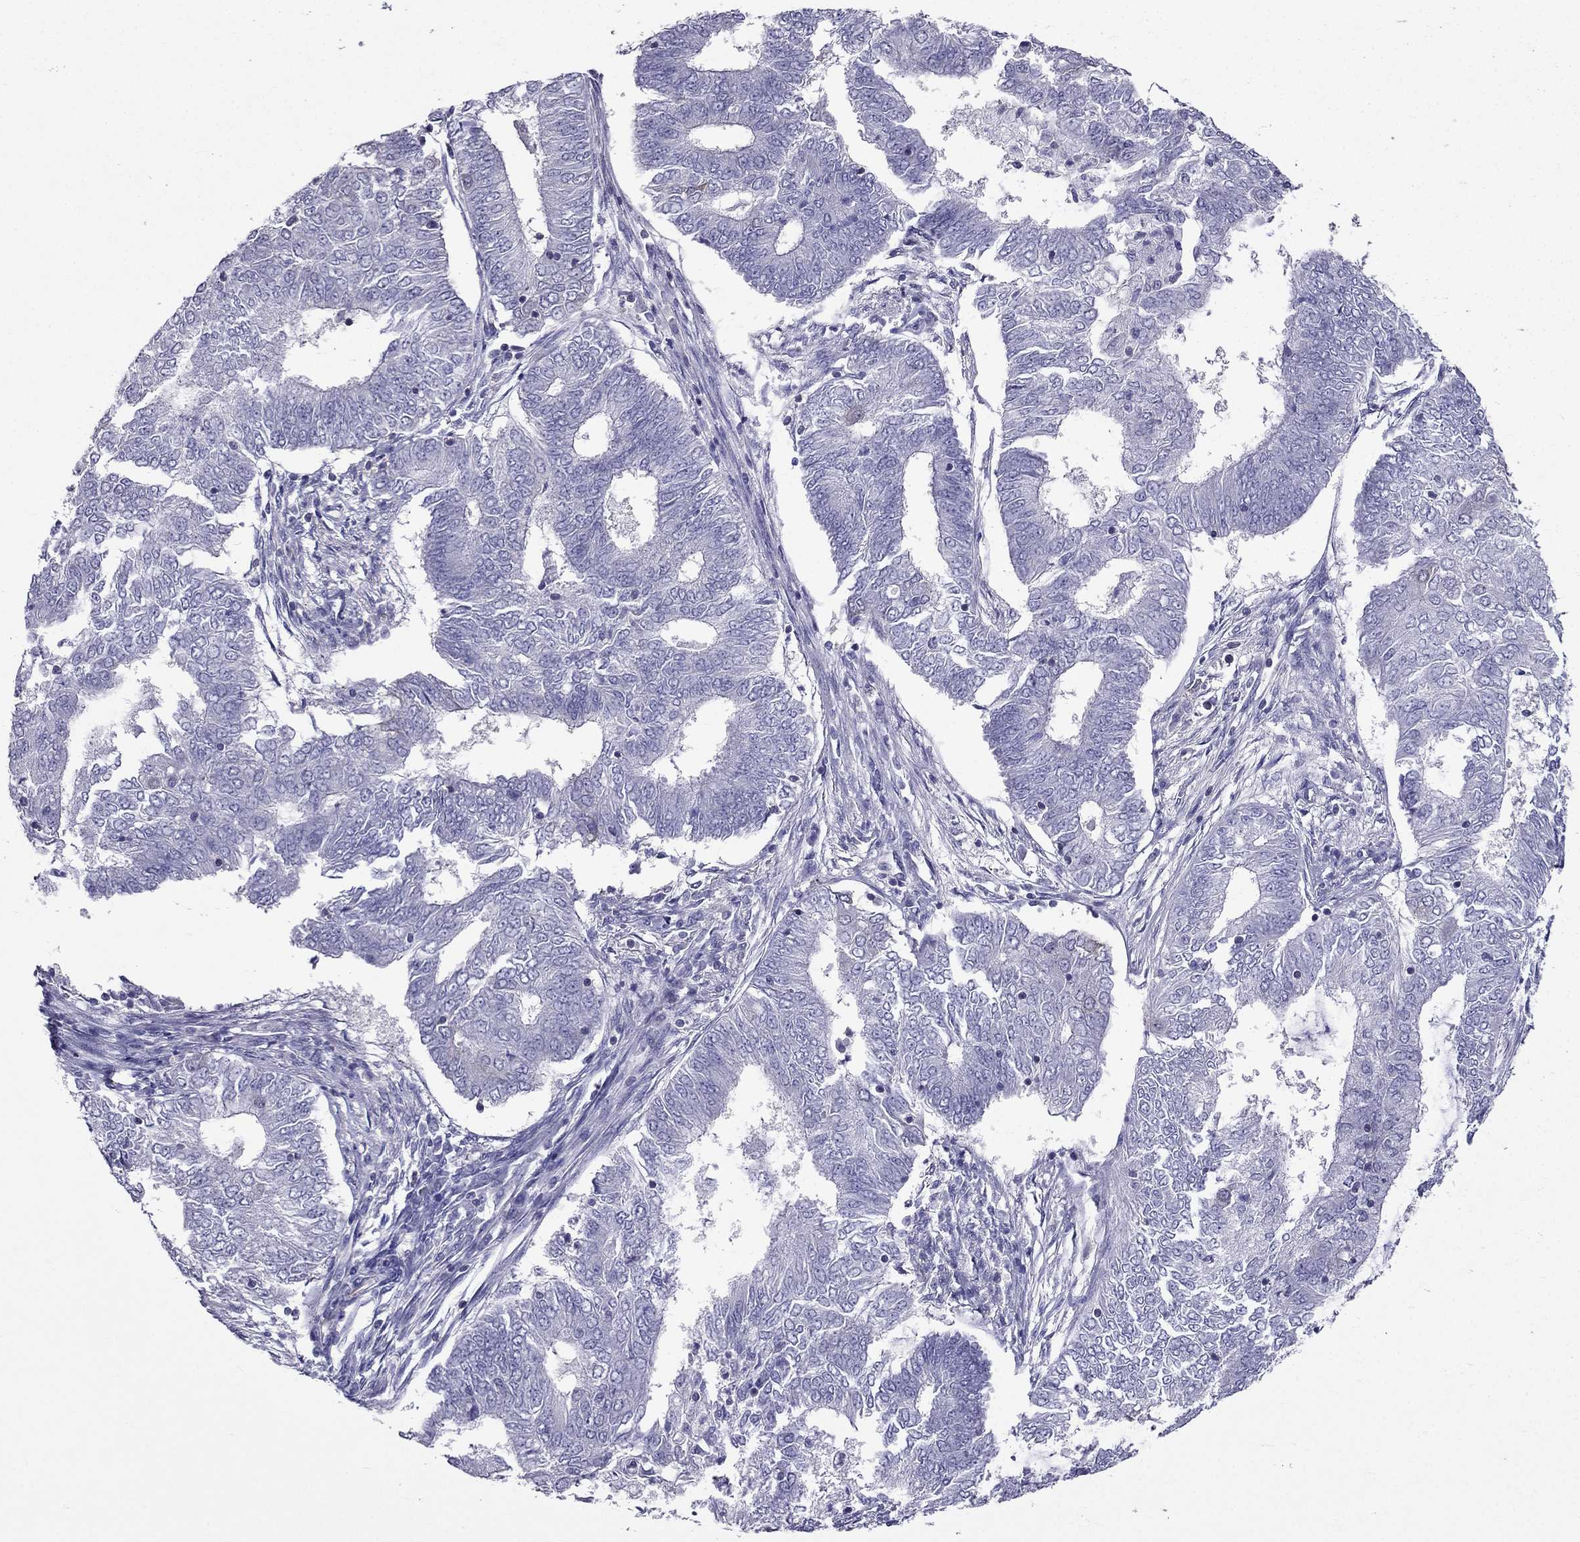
{"staining": {"intensity": "negative", "quantity": "none", "location": "none"}, "tissue": "endometrial cancer", "cell_type": "Tumor cells", "image_type": "cancer", "snomed": [{"axis": "morphology", "description": "Adenocarcinoma, NOS"}, {"axis": "topography", "description": "Endometrium"}], "caption": "A histopathology image of endometrial cancer stained for a protein displays no brown staining in tumor cells.", "gene": "AAK1", "patient": {"sex": "female", "age": 62}}